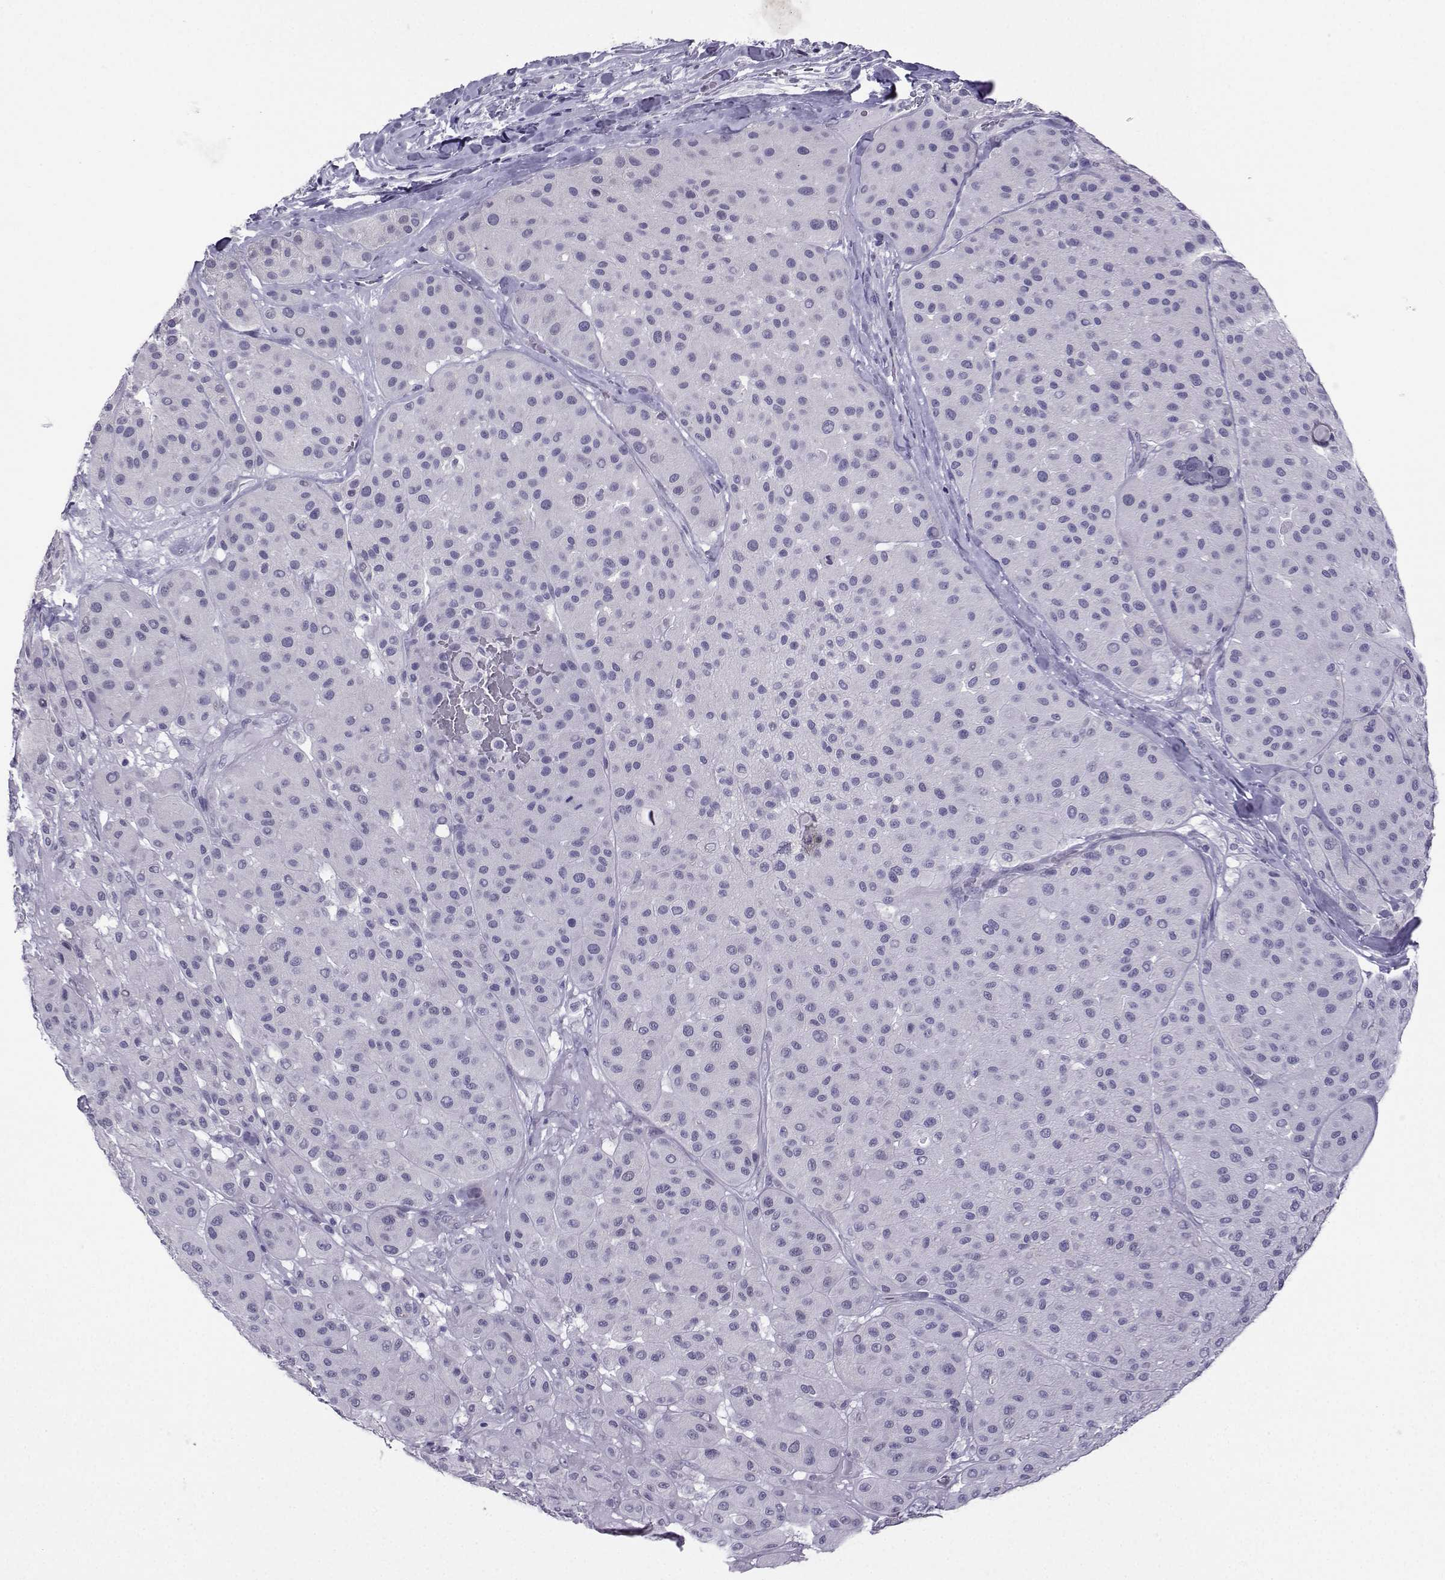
{"staining": {"intensity": "negative", "quantity": "none", "location": "none"}, "tissue": "melanoma", "cell_type": "Tumor cells", "image_type": "cancer", "snomed": [{"axis": "morphology", "description": "Malignant melanoma, Metastatic site"}, {"axis": "topography", "description": "Smooth muscle"}], "caption": "This is an immunohistochemistry (IHC) histopathology image of malignant melanoma (metastatic site). There is no expression in tumor cells.", "gene": "KIF17", "patient": {"sex": "male", "age": 41}}